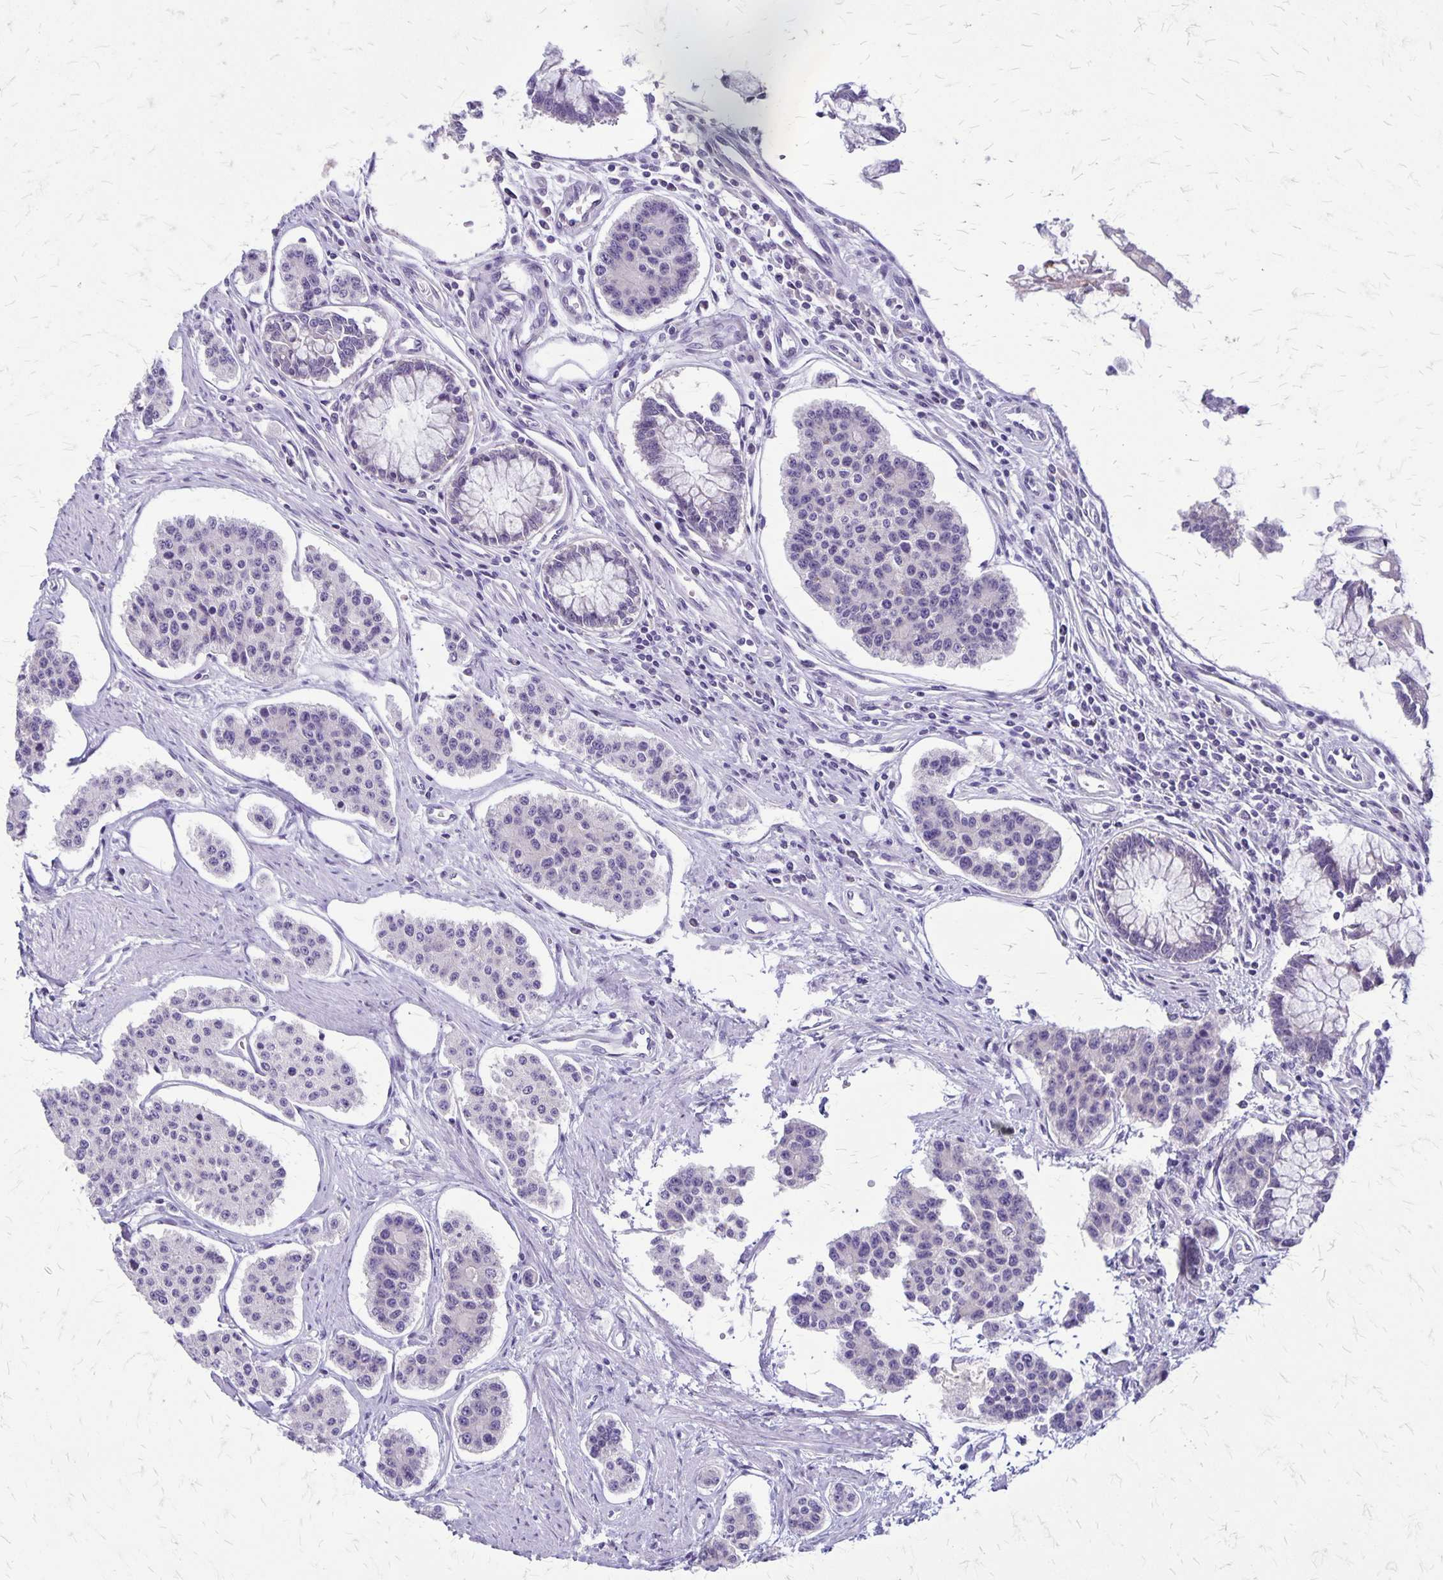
{"staining": {"intensity": "negative", "quantity": "none", "location": "none"}, "tissue": "carcinoid", "cell_type": "Tumor cells", "image_type": "cancer", "snomed": [{"axis": "morphology", "description": "Carcinoid, malignant, NOS"}, {"axis": "topography", "description": "Small intestine"}], "caption": "Micrograph shows no protein staining in tumor cells of malignant carcinoid tissue.", "gene": "PLXNB3", "patient": {"sex": "female", "age": 65}}